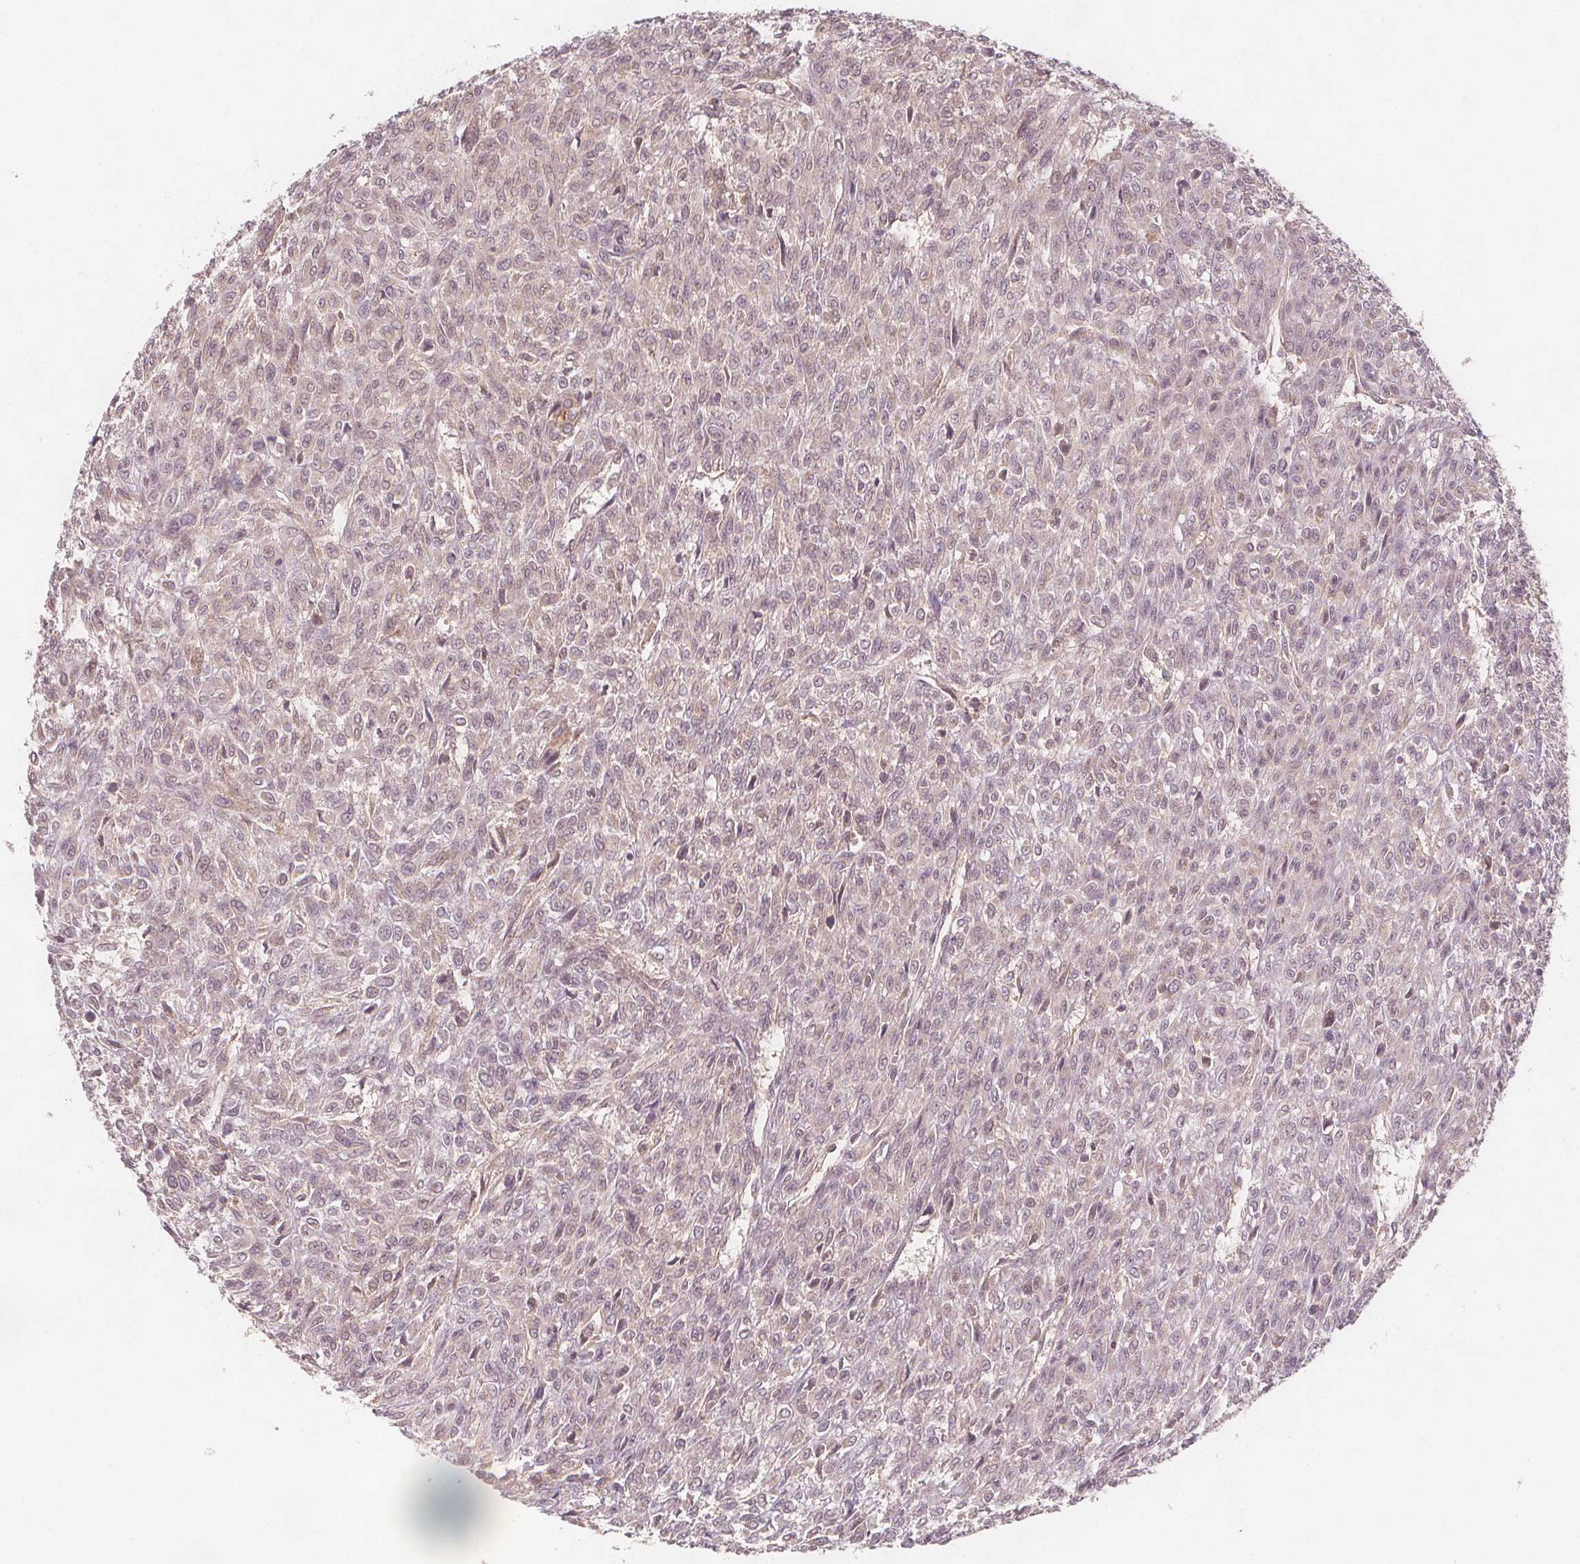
{"staining": {"intensity": "negative", "quantity": "none", "location": "none"}, "tissue": "renal cancer", "cell_type": "Tumor cells", "image_type": "cancer", "snomed": [{"axis": "morphology", "description": "Adenocarcinoma, NOS"}, {"axis": "topography", "description": "Kidney"}], "caption": "Adenocarcinoma (renal) was stained to show a protein in brown. There is no significant positivity in tumor cells.", "gene": "NCSTN", "patient": {"sex": "male", "age": 58}}